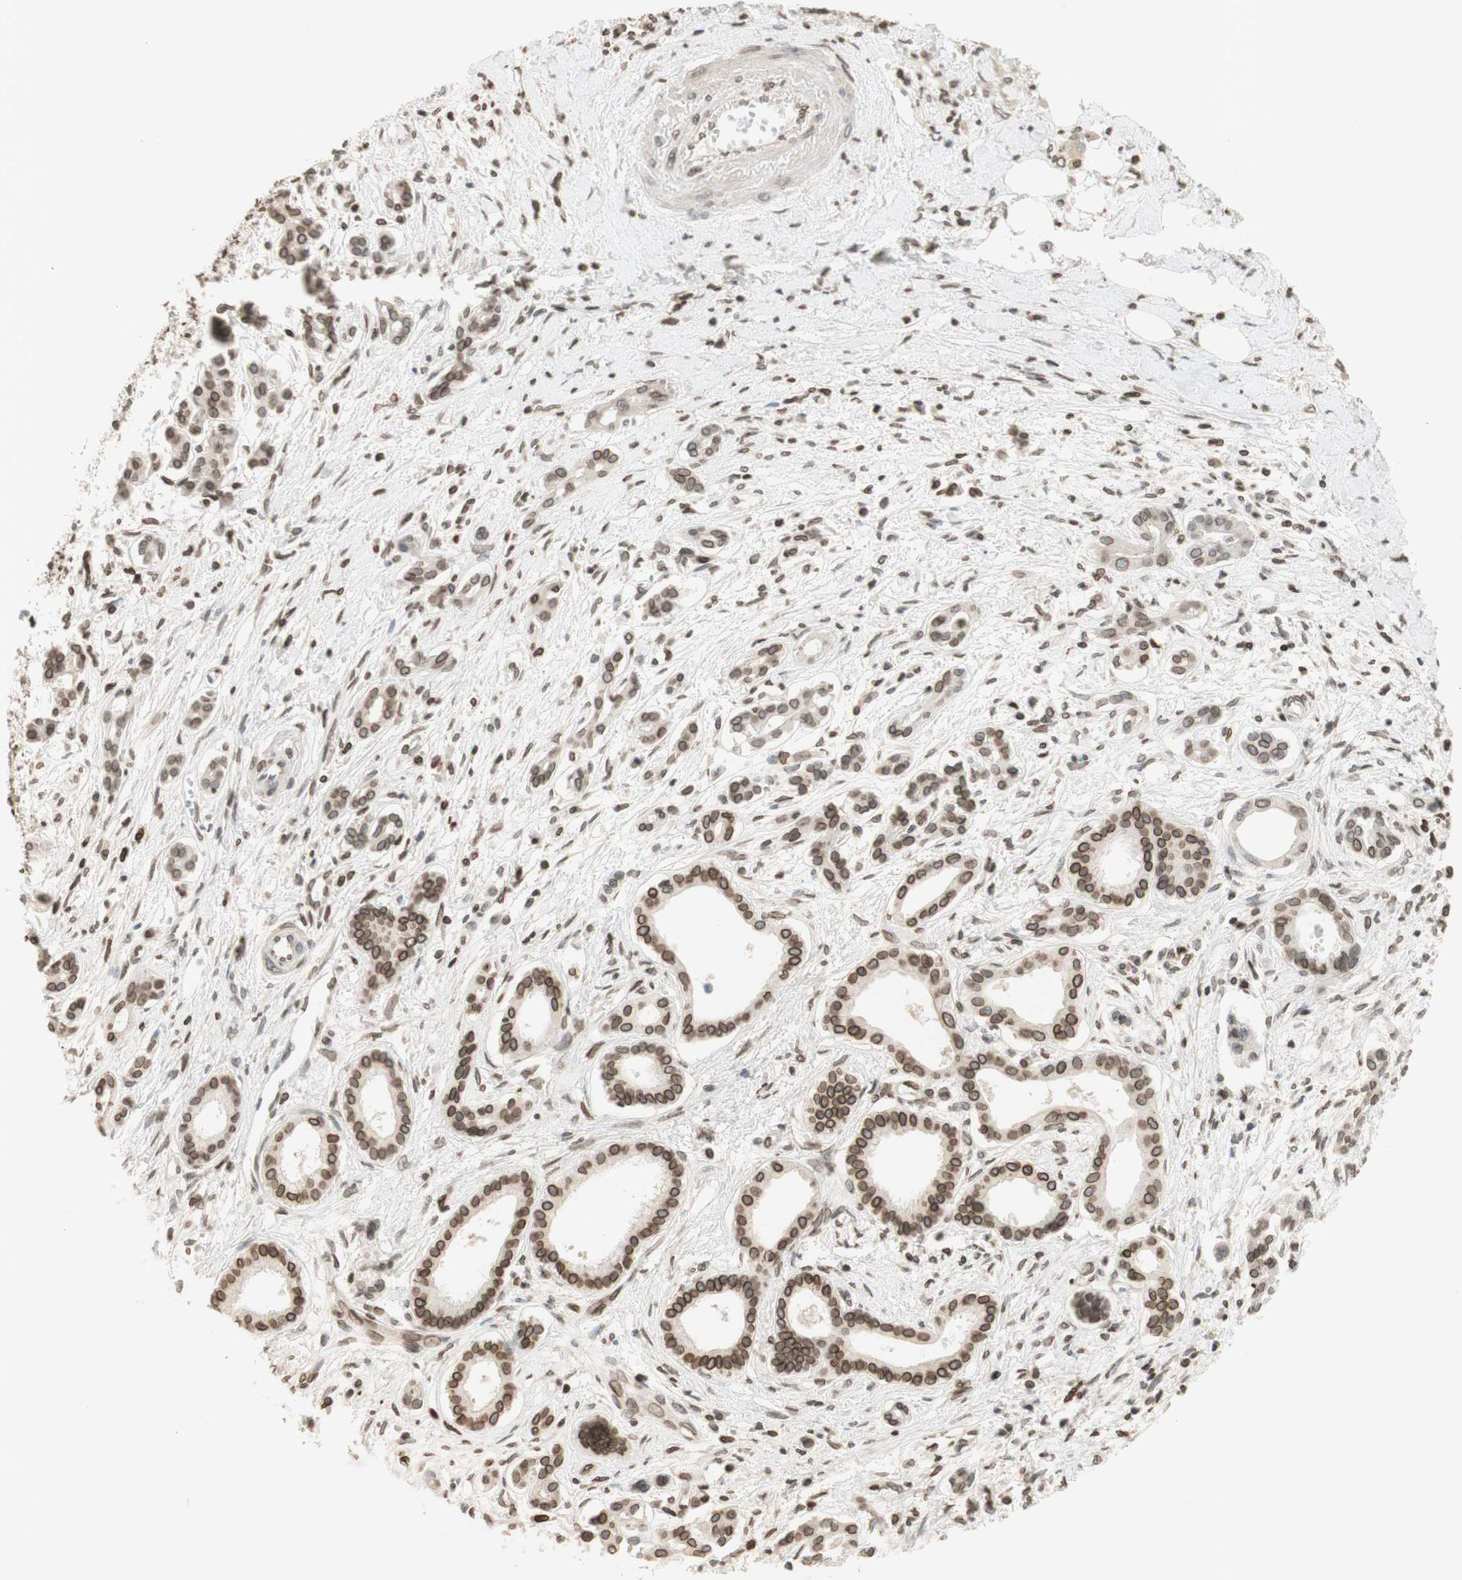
{"staining": {"intensity": "moderate", "quantity": ">75%", "location": "cytoplasmic/membranous,nuclear"}, "tissue": "pancreatic cancer", "cell_type": "Tumor cells", "image_type": "cancer", "snomed": [{"axis": "morphology", "description": "Adenocarcinoma, NOS"}, {"axis": "topography", "description": "Pancreas"}], "caption": "A high-resolution photomicrograph shows immunohistochemistry (IHC) staining of pancreatic adenocarcinoma, which demonstrates moderate cytoplasmic/membranous and nuclear staining in approximately >75% of tumor cells. The staining is performed using DAB (3,3'-diaminobenzidine) brown chromogen to label protein expression. The nuclei are counter-stained blue using hematoxylin.", "gene": "TMPO", "patient": {"sex": "male", "age": 56}}